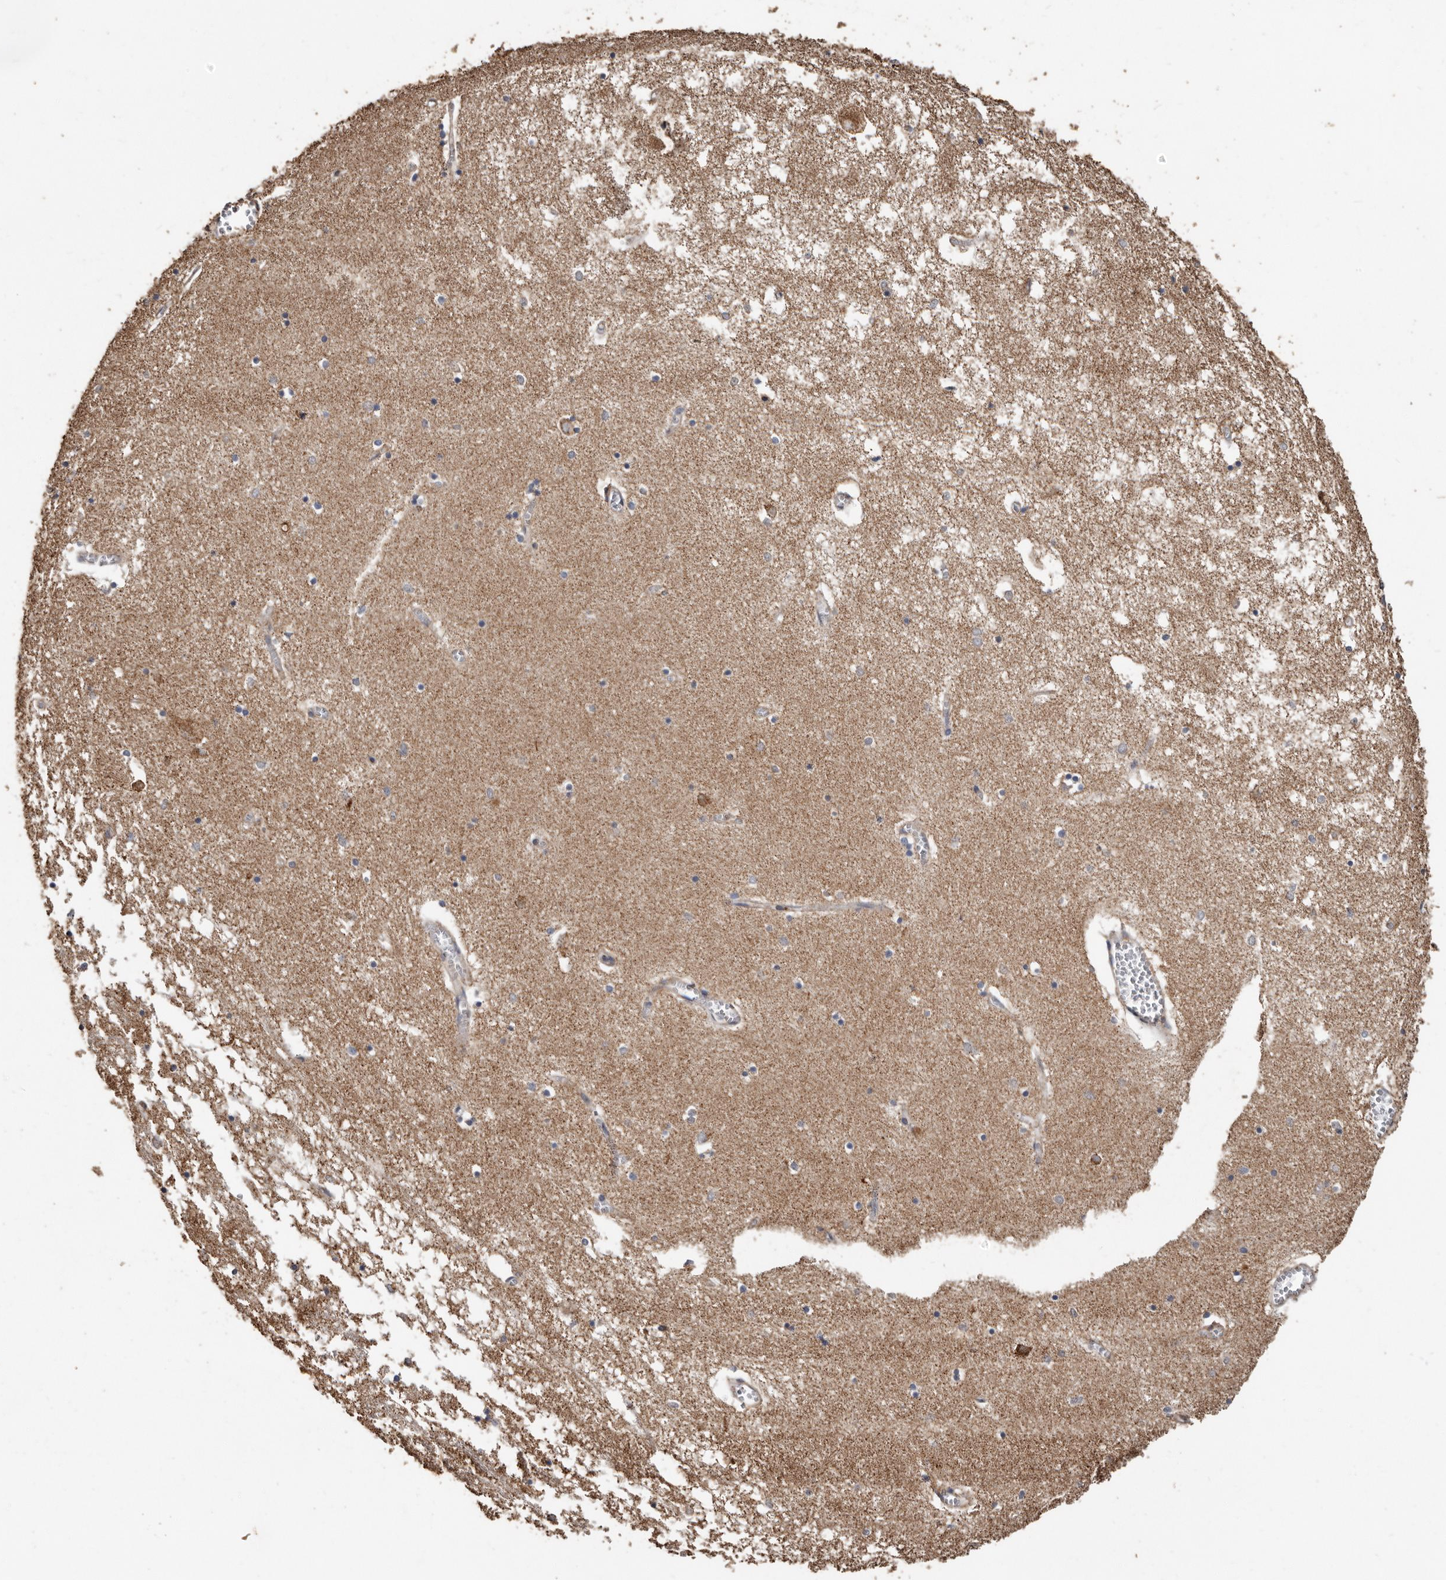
{"staining": {"intensity": "moderate", "quantity": "<25%", "location": "cytoplasmic/membranous"}, "tissue": "hippocampus", "cell_type": "Glial cells", "image_type": "normal", "snomed": [{"axis": "morphology", "description": "Normal tissue, NOS"}, {"axis": "topography", "description": "Hippocampus"}], "caption": "Immunohistochemistry micrograph of unremarkable hippocampus: hippocampus stained using immunohistochemistry reveals low levels of moderate protein expression localized specifically in the cytoplasmic/membranous of glial cells, appearing as a cytoplasmic/membranous brown color.", "gene": "OSGIN2", "patient": {"sex": "male", "age": 70}}